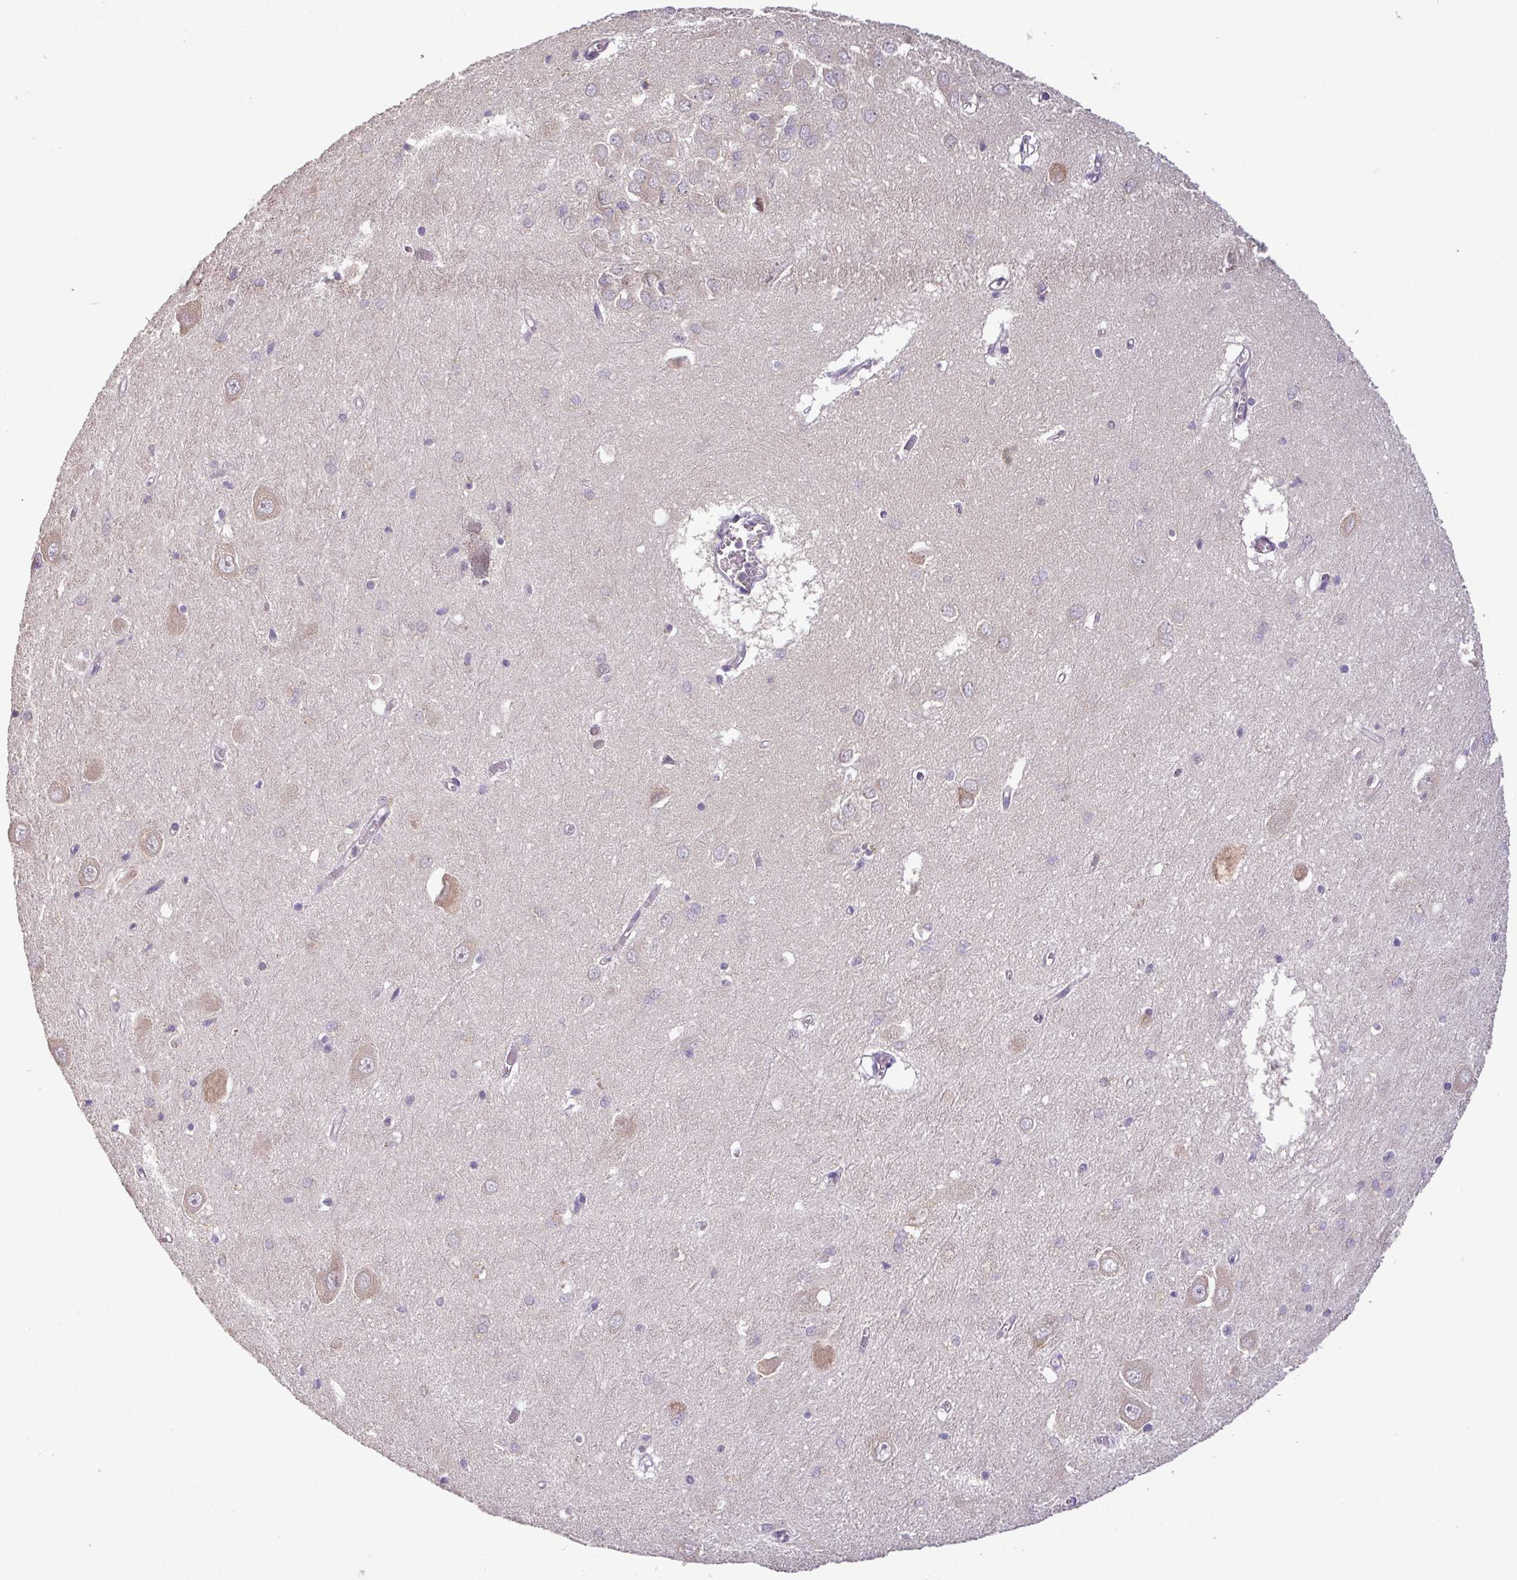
{"staining": {"intensity": "negative", "quantity": "none", "location": "none"}, "tissue": "hippocampus", "cell_type": "Glial cells", "image_type": "normal", "snomed": [{"axis": "morphology", "description": "Normal tissue, NOS"}, {"axis": "topography", "description": "Hippocampus"}], "caption": "DAB (3,3'-diaminobenzidine) immunohistochemical staining of normal hippocampus exhibits no significant positivity in glial cells. (Stains: DAB (3,3'-diaminobenzidine) immunohistochemistry with hematoxylin counter stain, Microscopy: brightfield microscopy at high magnification).", "gene": "MOCS3", "patient": {"sex": "male", "age": 70}}